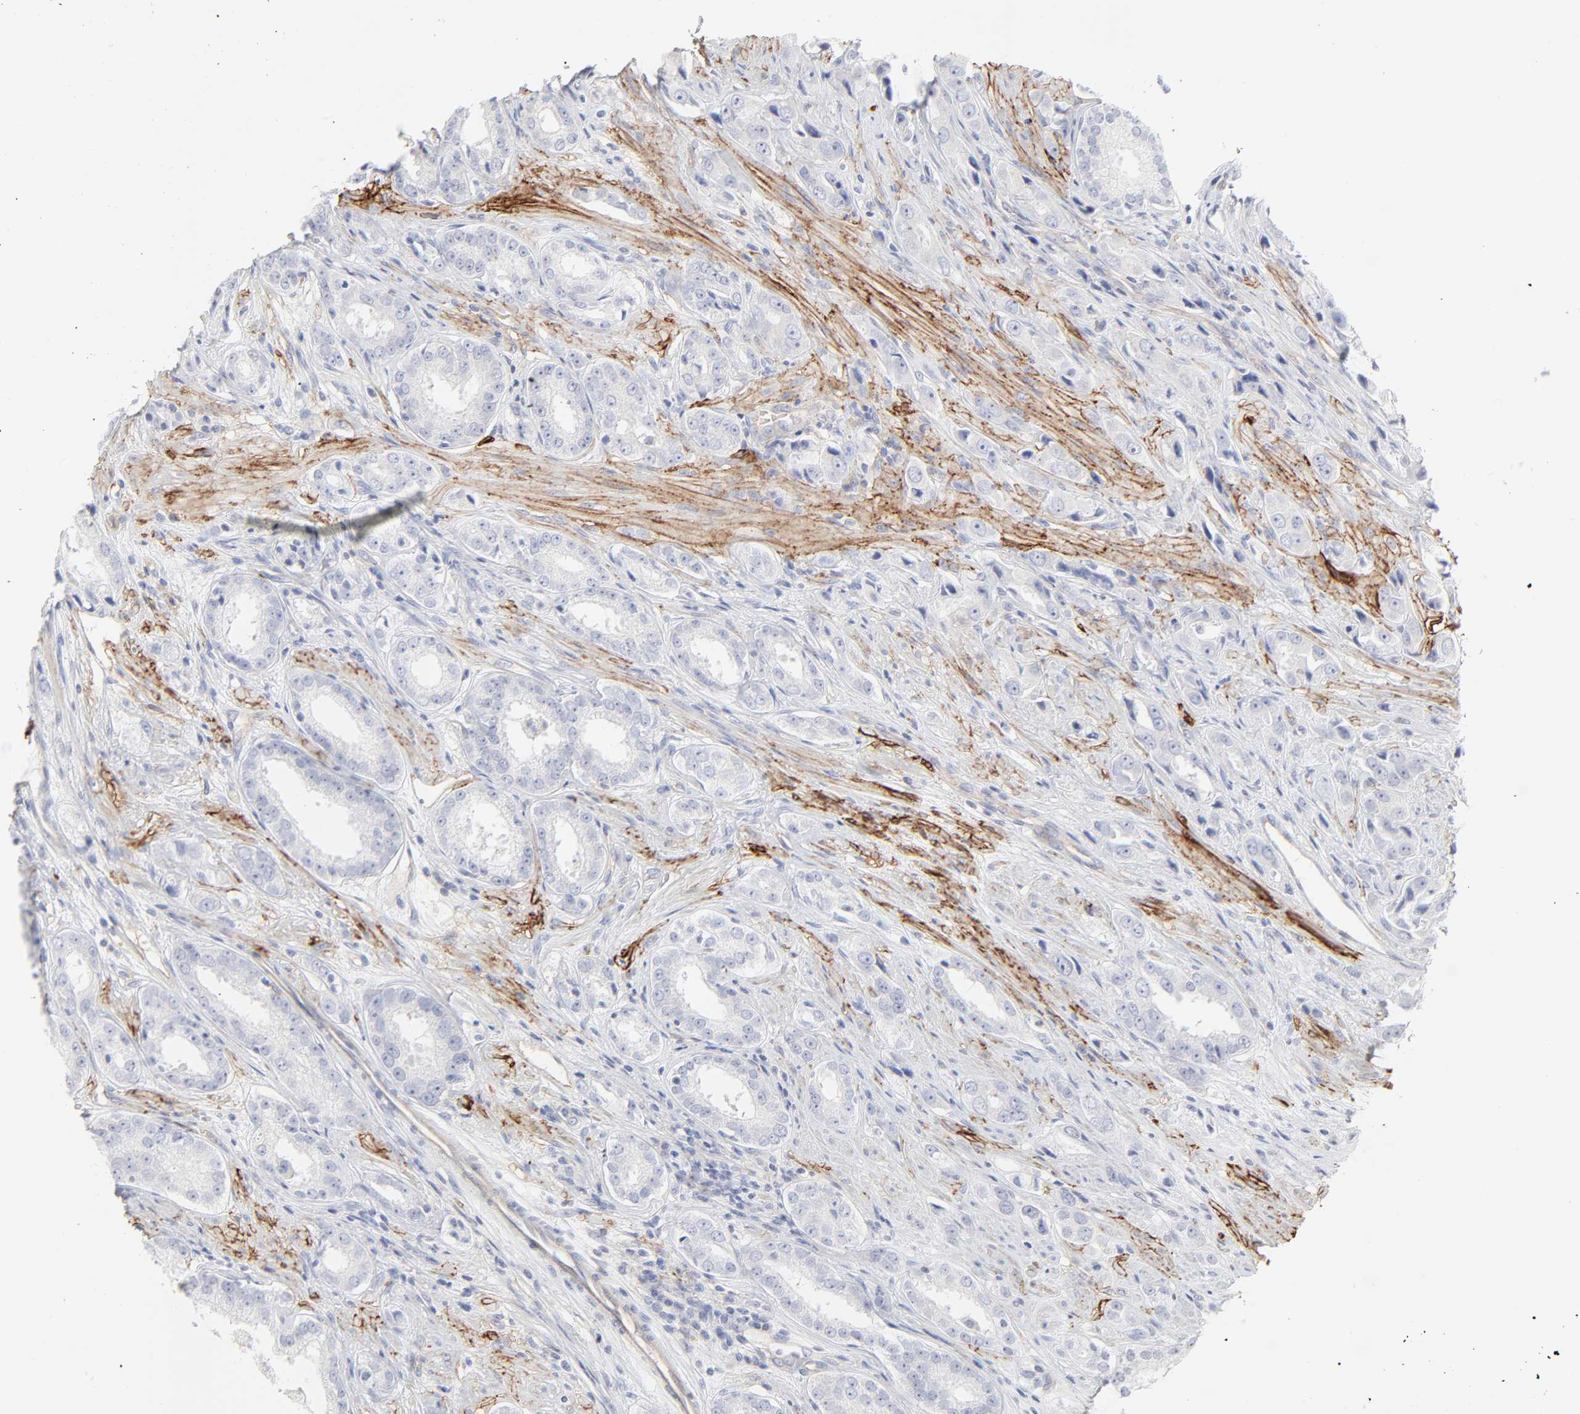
{"staining": {"intensity": "negative", "quantity": "none", "location": "none"}, "tissue": "prostate cancer", "cell_type": "Tumor cells", "image_type": "cancer", "snomed": [{"axis": "morphology", "description": "Adenocarcinoma, Medium grade"}, {"axis": "topography", "description": "Prostate"}], "caption": "An immunohistochemistry image of adenocarcinoma (medium-grade) (prostate) is shown. There is no staining in tumor cells of adenocarcinoma (medium-grade) (prostate).", "gene": "ITGA5", "patient": {"sex": "male", "age": 53}}